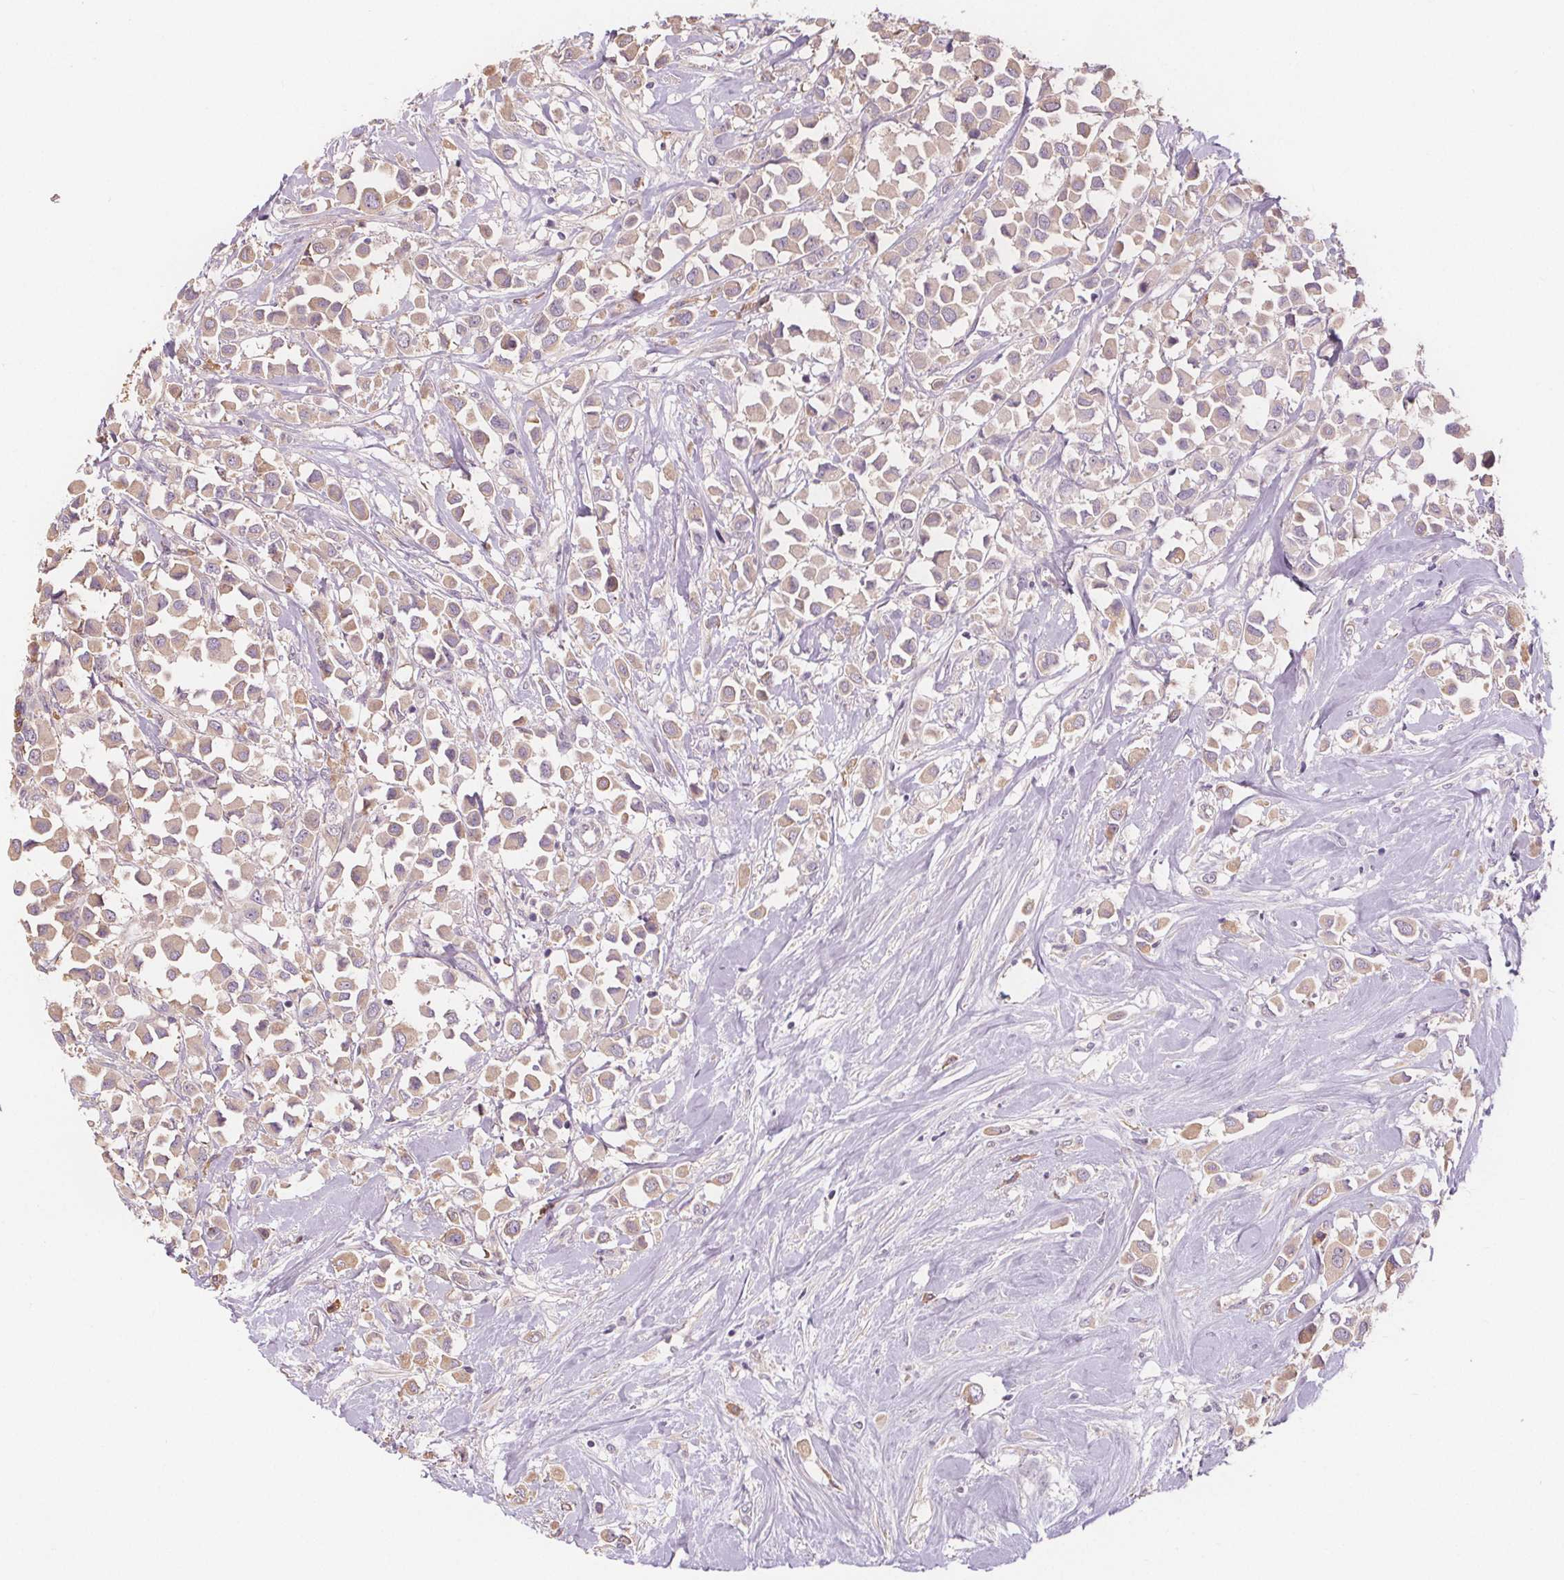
{"staining": {"intensity": "weak", "quantity": "25%-75%", "location": "cytoplasmic/membranous"}, "tissue": "breast cancer", "cell_type": "Tumor cells", "image_type": "cancer", "snomed": [{"axis": "morphology", "description": "Duct carcinoma"}, {"axis": "topography", "description": "Breast"}], "caption": "Breast cancer (infiltrating ductal carcinoma) stained with a protein marker shows weak staining in tumor cells.", "gene": "TMEM80", "patient": {"sex": "female", "age": 61}}